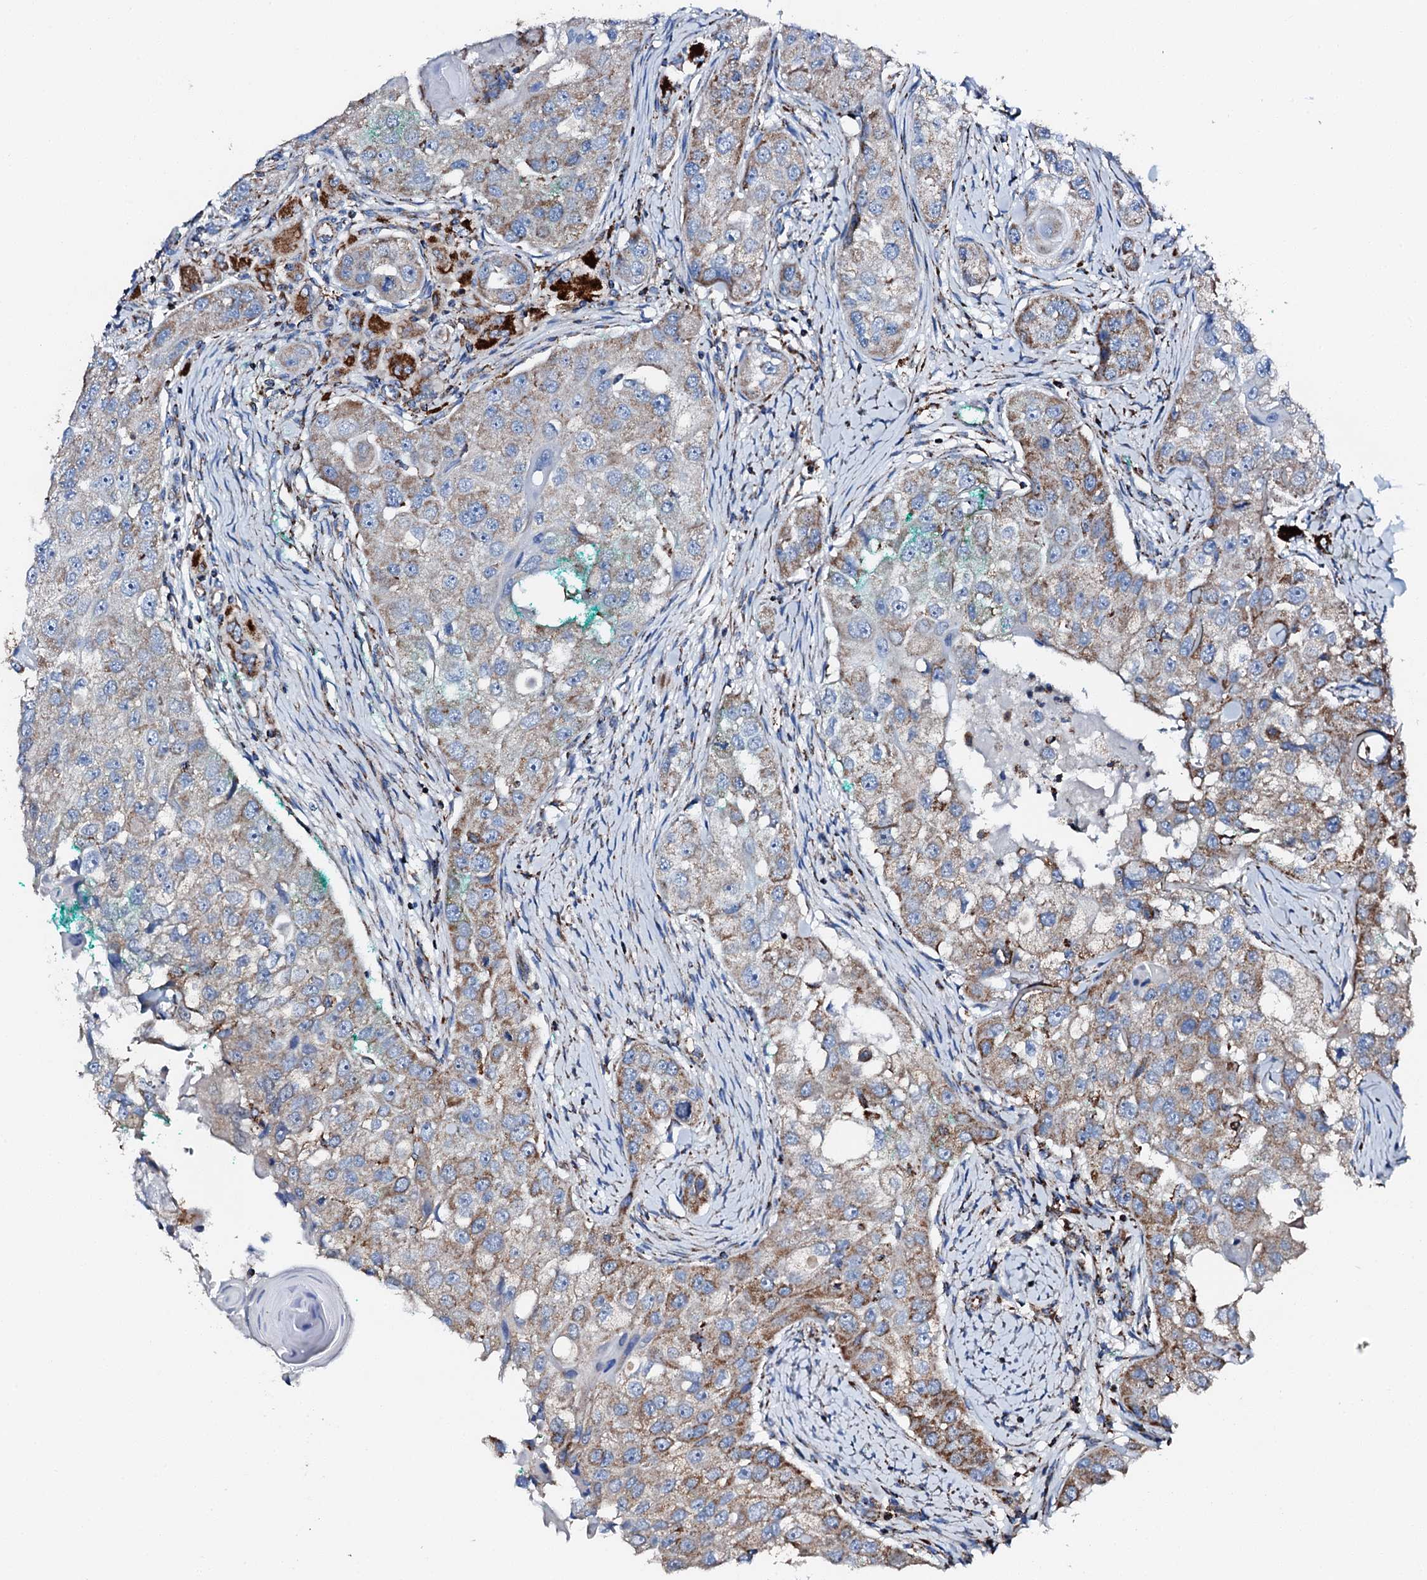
{"staining": {"intensity": "moderate", "quantity": "25%-75%", "location": "cytoplasmic/membranous"}, "tissue": "head and neck cancer", "cell_type": "Tumor cells", "image_type": "cancer", "snomed": [{"axis": "morphology", "description": "Normal tissue, NOS"}, {"axis": "morphology", "description": "Squamous cell carcinoma, NOS"}, {"axis": "topography", "description": "Skeletal muscle"}, {"axis": "topography", "description": "Head-Neck"}], "caption": "High-magnification brightfield microscopy of head and neck cancer (squamous cell carcinoma) stained with DAB (3,3'-diaminobenzidine) (brown) and counterstained with hematoxylin (blue). tumor cells exhibit moderate cytoplasmic/membranous staining is seen in about25%-75% of cells.", "gene": "HADH", "patient": {"sex": "male", "age": 51}}